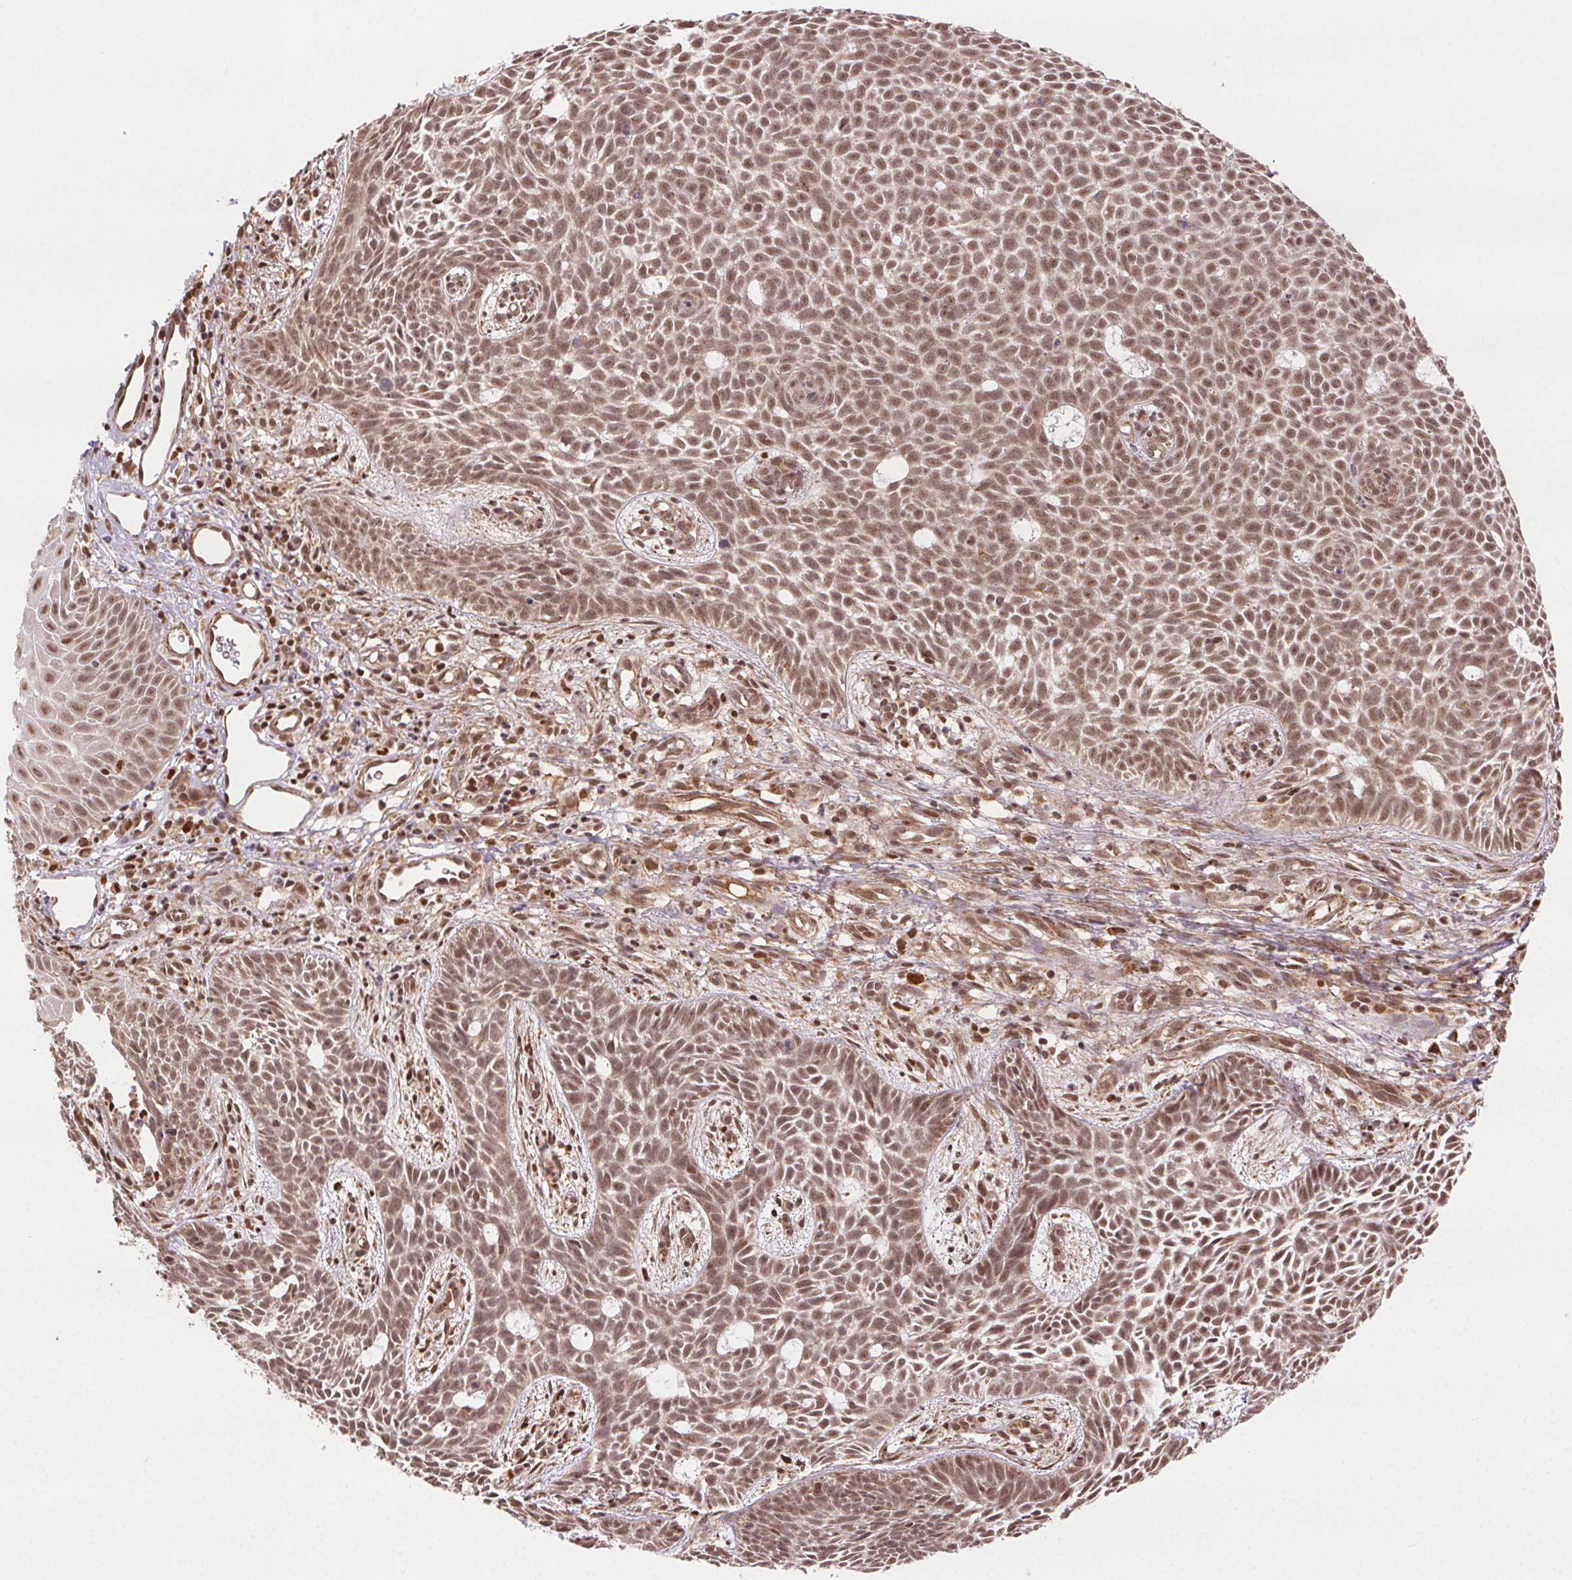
{"staining": {"intensity": "moderate", "quantity": ">75%", "location": "nuclear"}, "tissue": "skin cancer", "cell_type": "Tumor cells", "image_type": "cancer", "snomed": [{"axis": "morphology", "description": "Basal cell carcinoma"}, {"axis": "topography", "description": "Skin"}], "caption": "Immunohistochemical staining of human skin basal cell carcinoma exhibits moderate nuclear protein expression in approximately >75% of tumor cells. The staining is performed using DAB brown chromogen to label protein expression. The nuclei are counter-stained blue using hematoxylin.", "gene": "TREML4", "patient": {"sex": "male", "age": 59}}